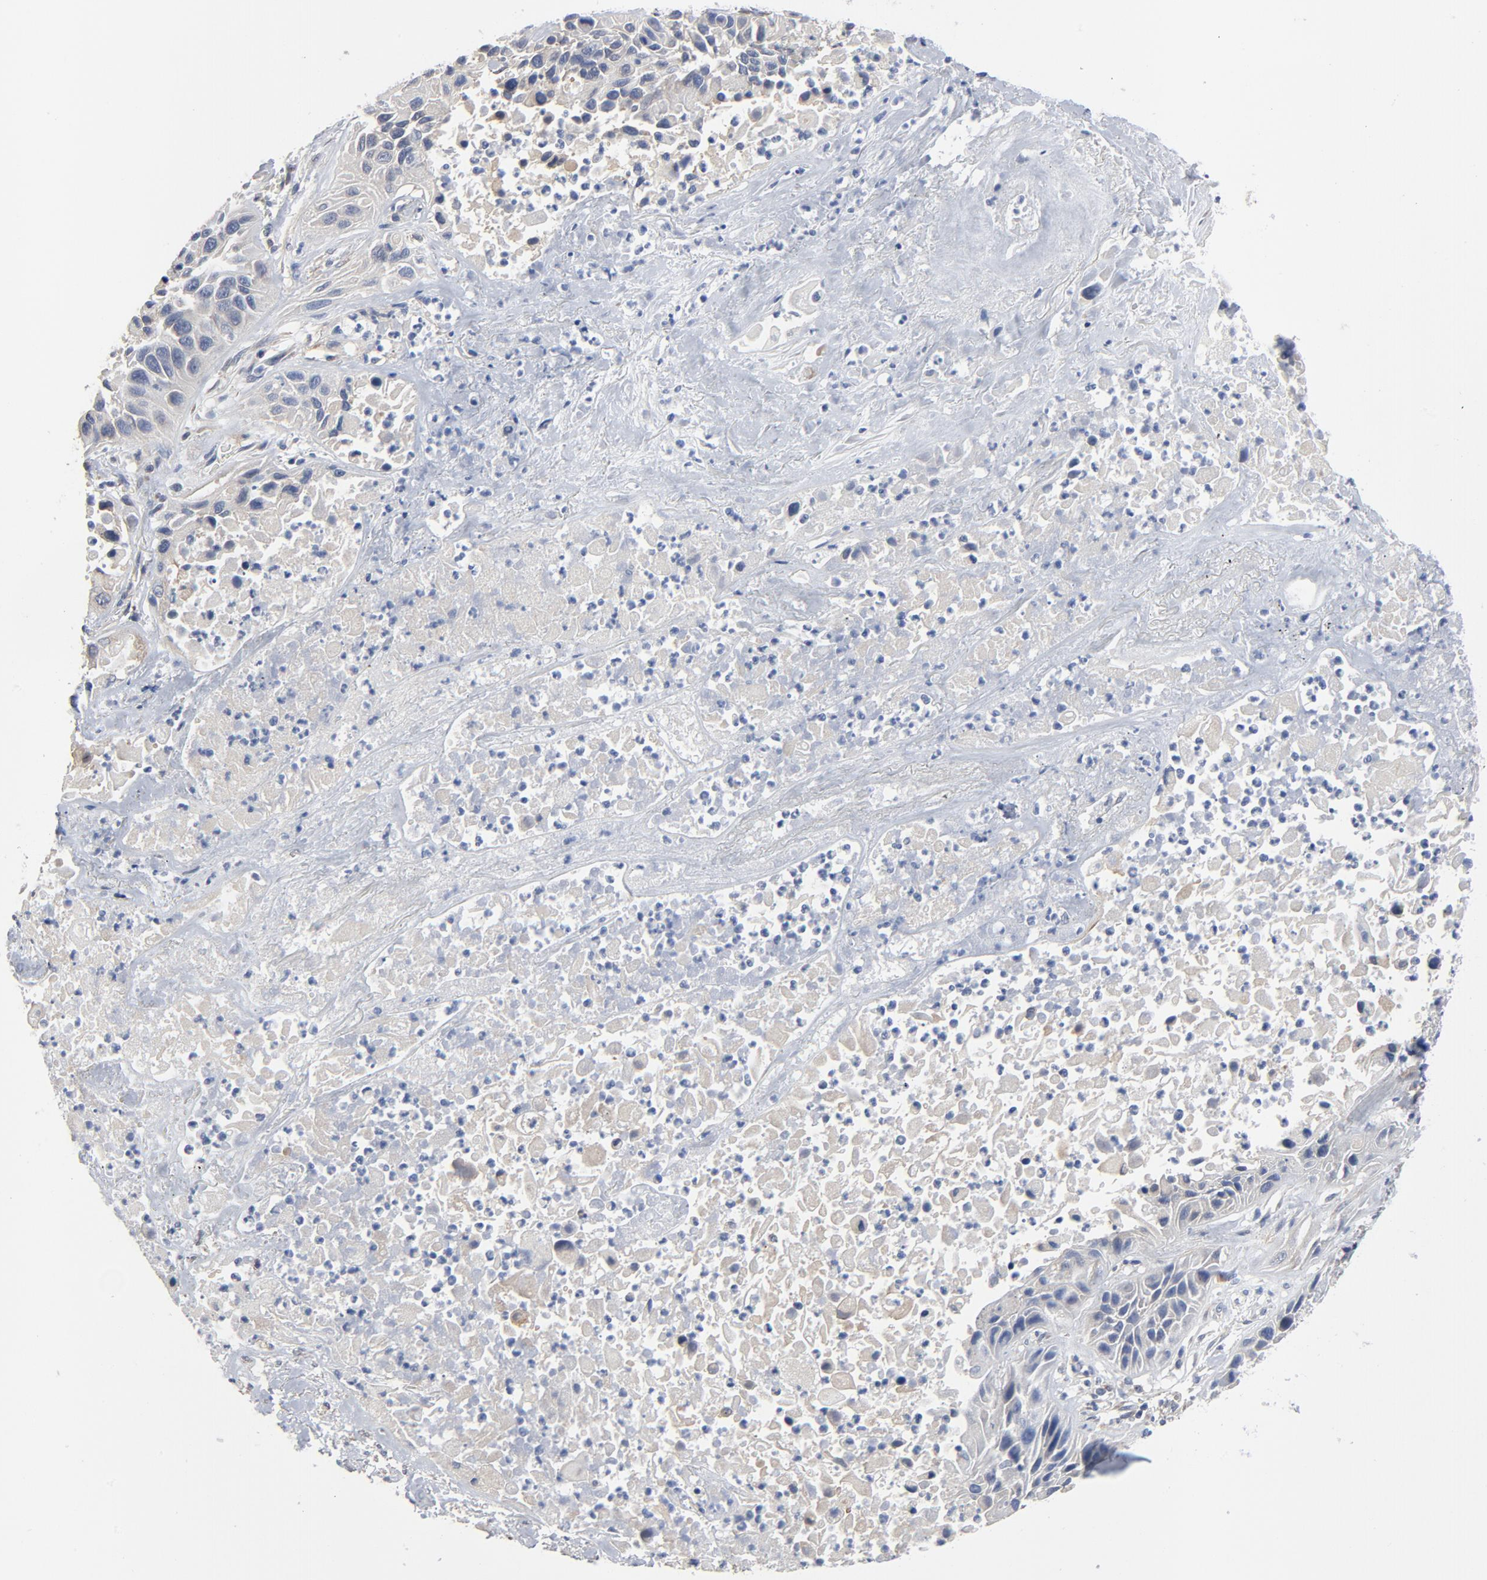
{"staining": {"intensity": "weak", "quantity": "<25%", "location": "cytoplasmic/membranous"}, "tissue": "lung cancer", "cell_type": "Tumor cells", "image_type": "cancer", "snomed": [{"axis": "morphology", "description": "Squamous cell carcinoma, NOS"}, {"axis": "topography", "description": "Lung"}], "caption": "The IHC image has no significant positivity in tumor cells of squamous cell carcinoma (lung) tissue.", "gene": "DYNLT3", "patient": {"sex": "female", "age": 76}}